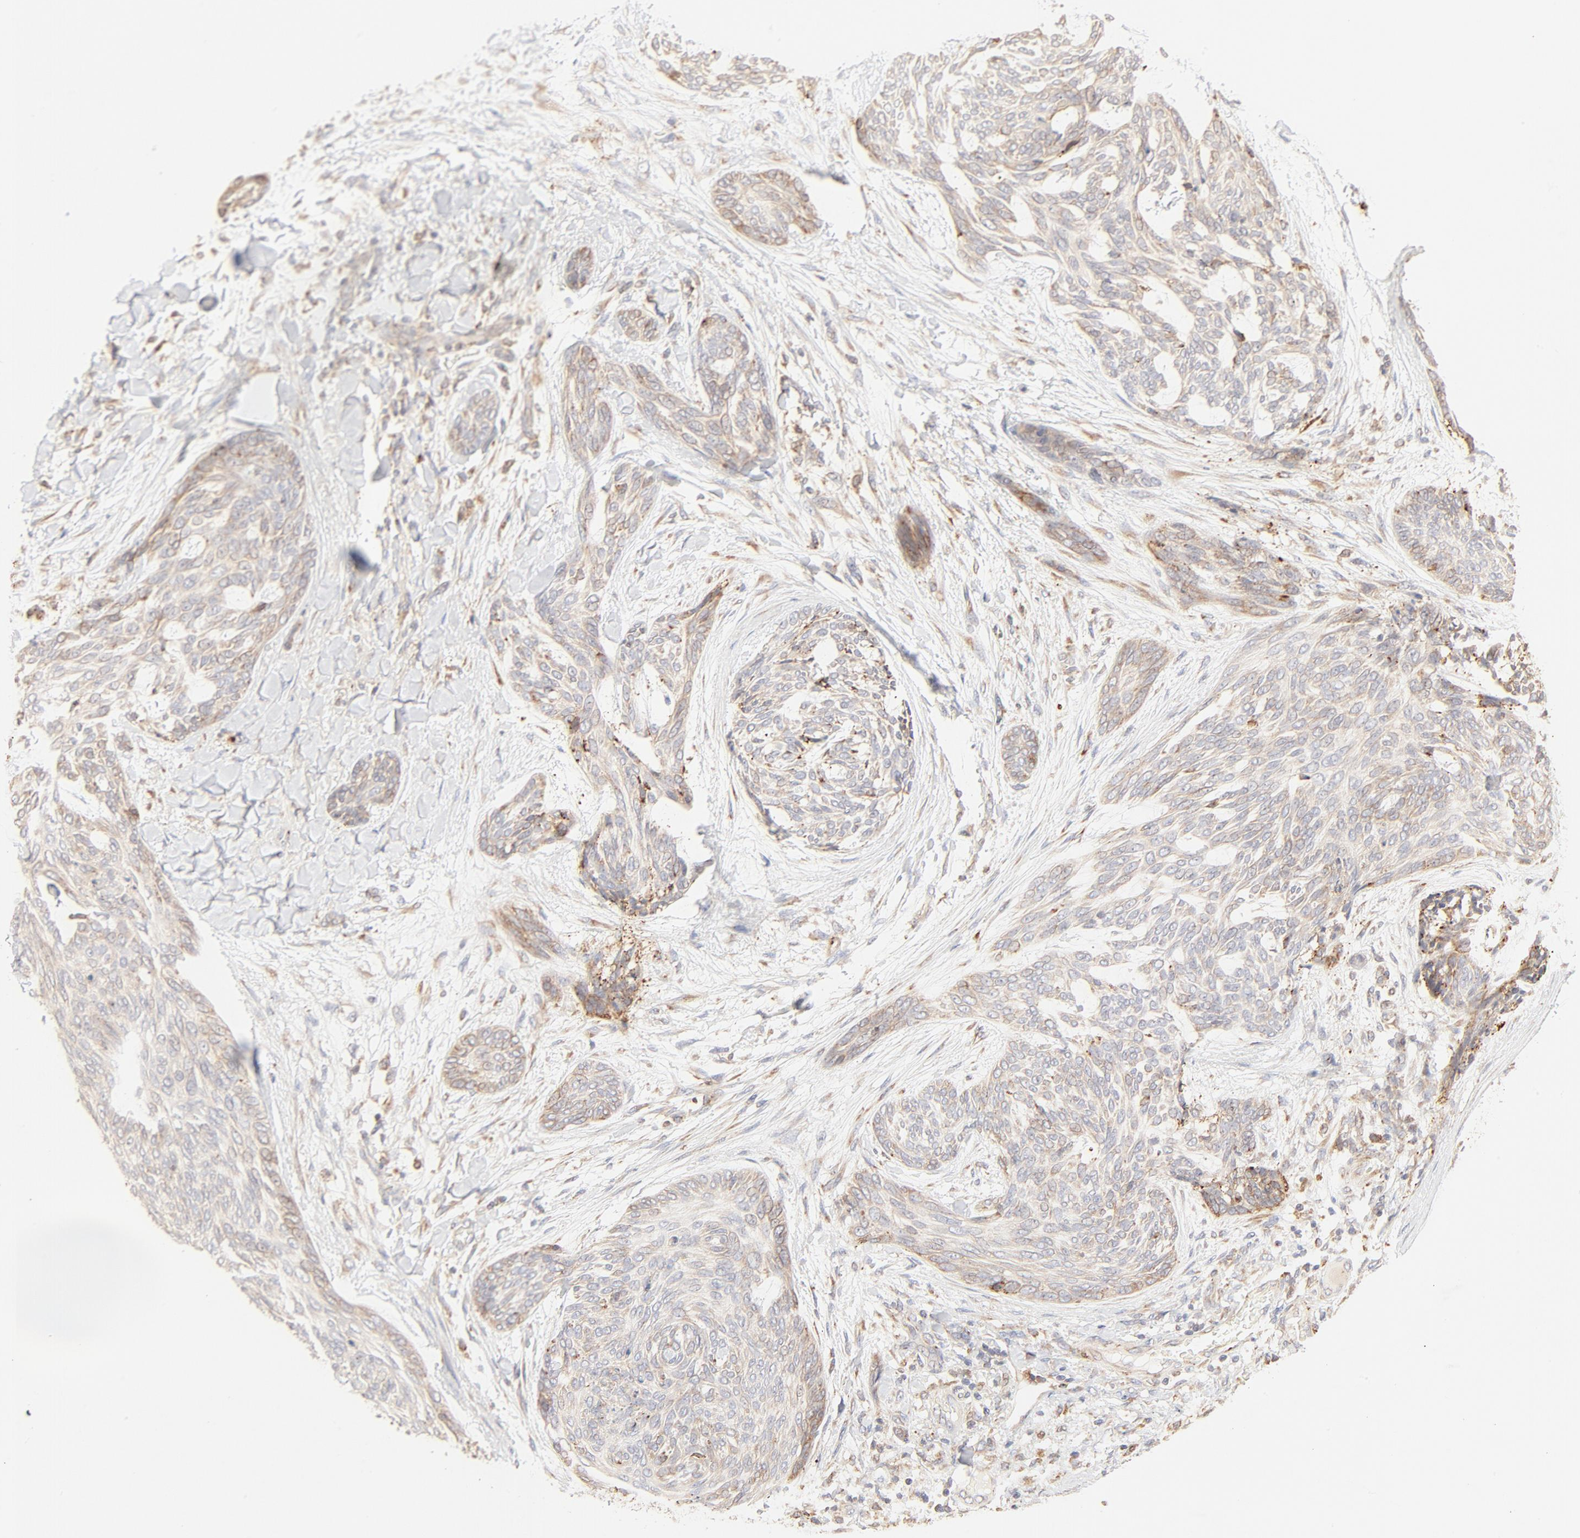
{"staining": {"intensity": "moderate", "quantity": ">75%", "location": "cytoplasmic/membranous"}, "tissue": "skin cancer", "cell_type": "Tumor cells", "image_type": "cancer", "snomed": [{"axis": "morphology", "description": "Normal tissue, NOS"}, {"axis": "morphology", "description": "Basal cell carcinoma"}, {"axis": "topography", "description": "Skin"}], "caption": "Basal cell carcinoma (skin) stained for a protein (brown) shows moderate cytoplasmic/membranous positive staining in approximately >75% of tumor cells.", "gene": "PARP12", "patient": {"sex": "female", "age": 71}}